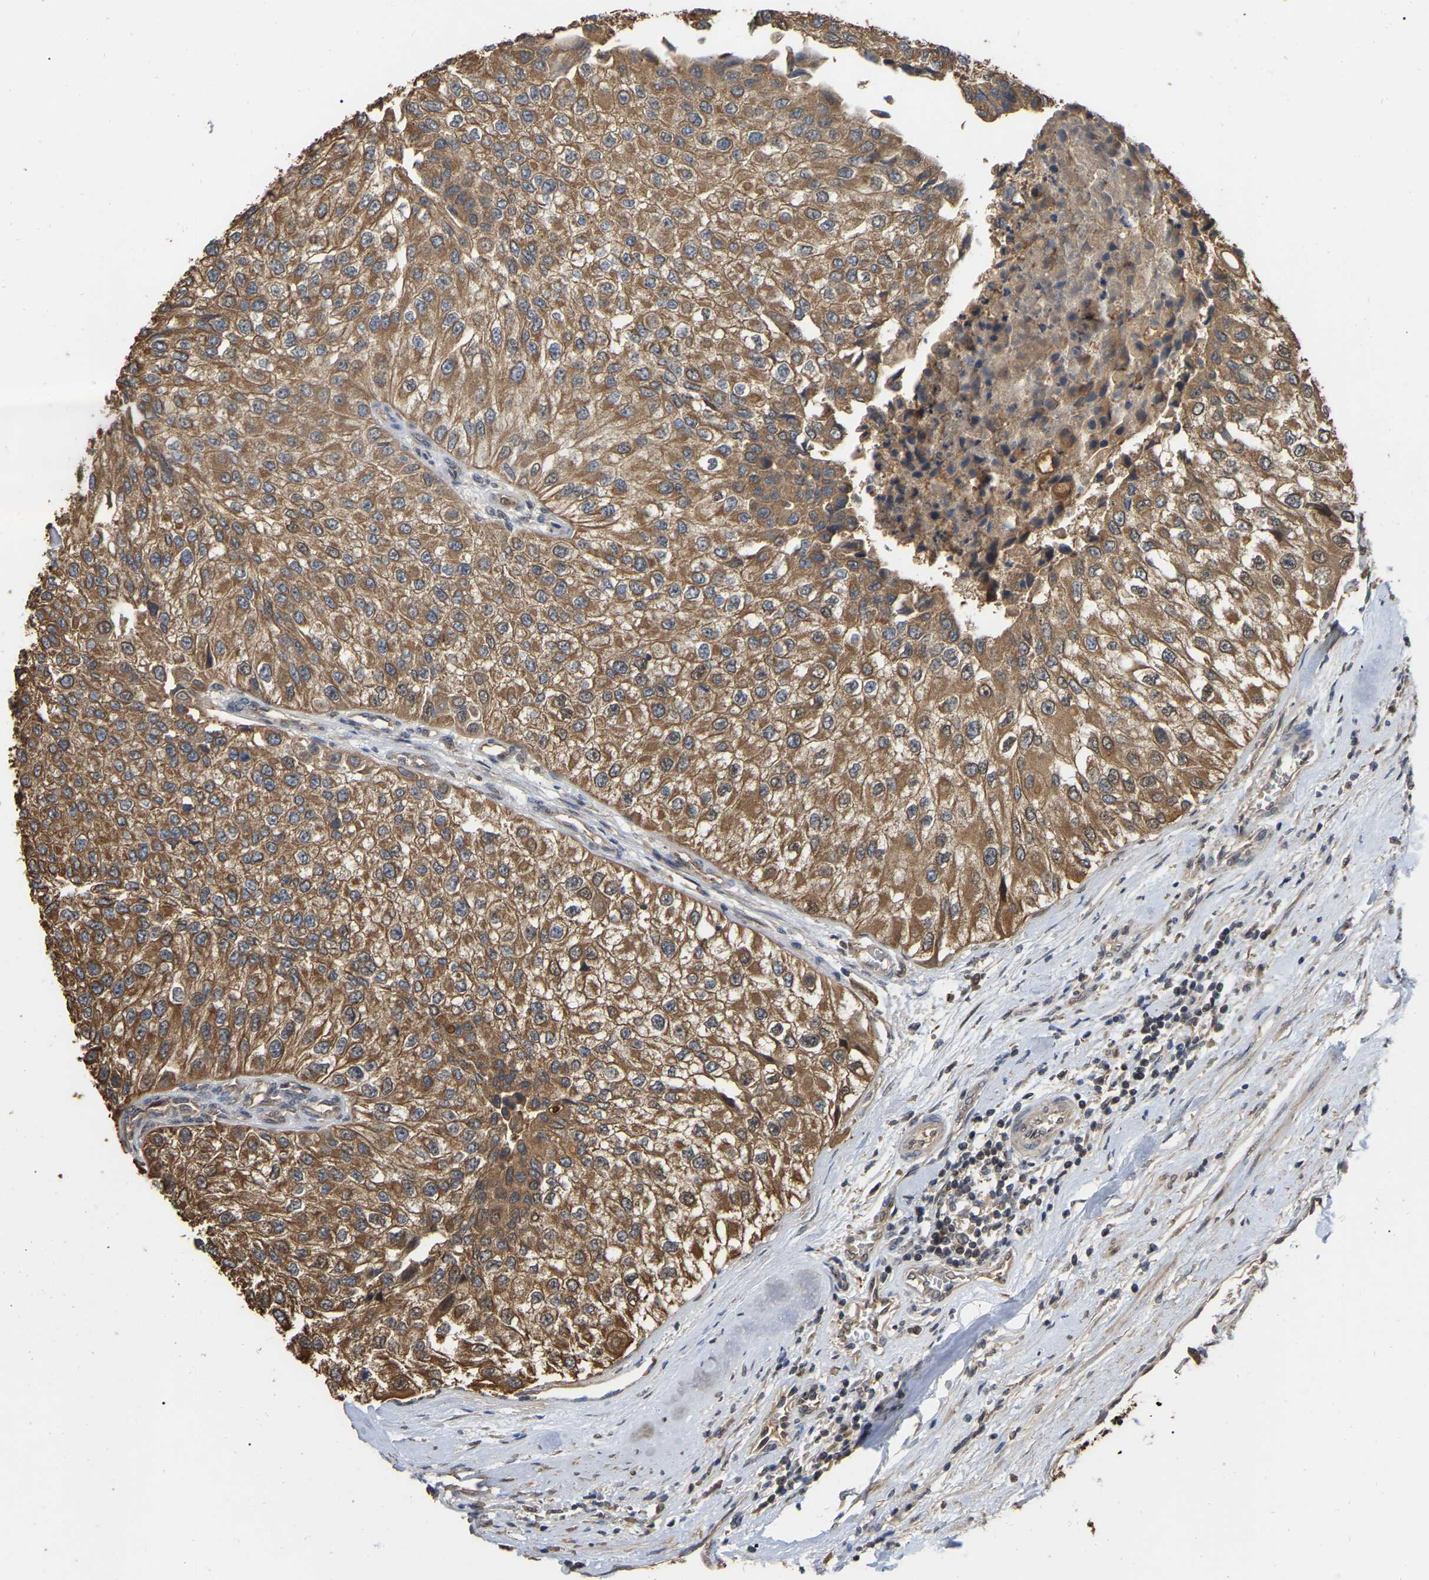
{"staining": {"intensity": "moderate", "quantity": ">75%", "location": "cytoplasmic/membranous"}, "tissue": "urothelial cancer", "cell_type": "Tumor cells", "image_type": "cancer", "snomed": [{"axis": "morphology", "description": "Urothelial carcinoma, High grade"}, {"axis": "topography", "description": "Kidney"}, {"axis": "topography", "description": "Urinary bladder"}], "caption": "There is medium levels of moderate cytoplasmic/membranous positivity in tumor cells of urothelial cancer, as demonstrated by immunohistochemical staining (brown color).", "gene": "FAM219A", "patient": {"sex": "male", "age": 77}}